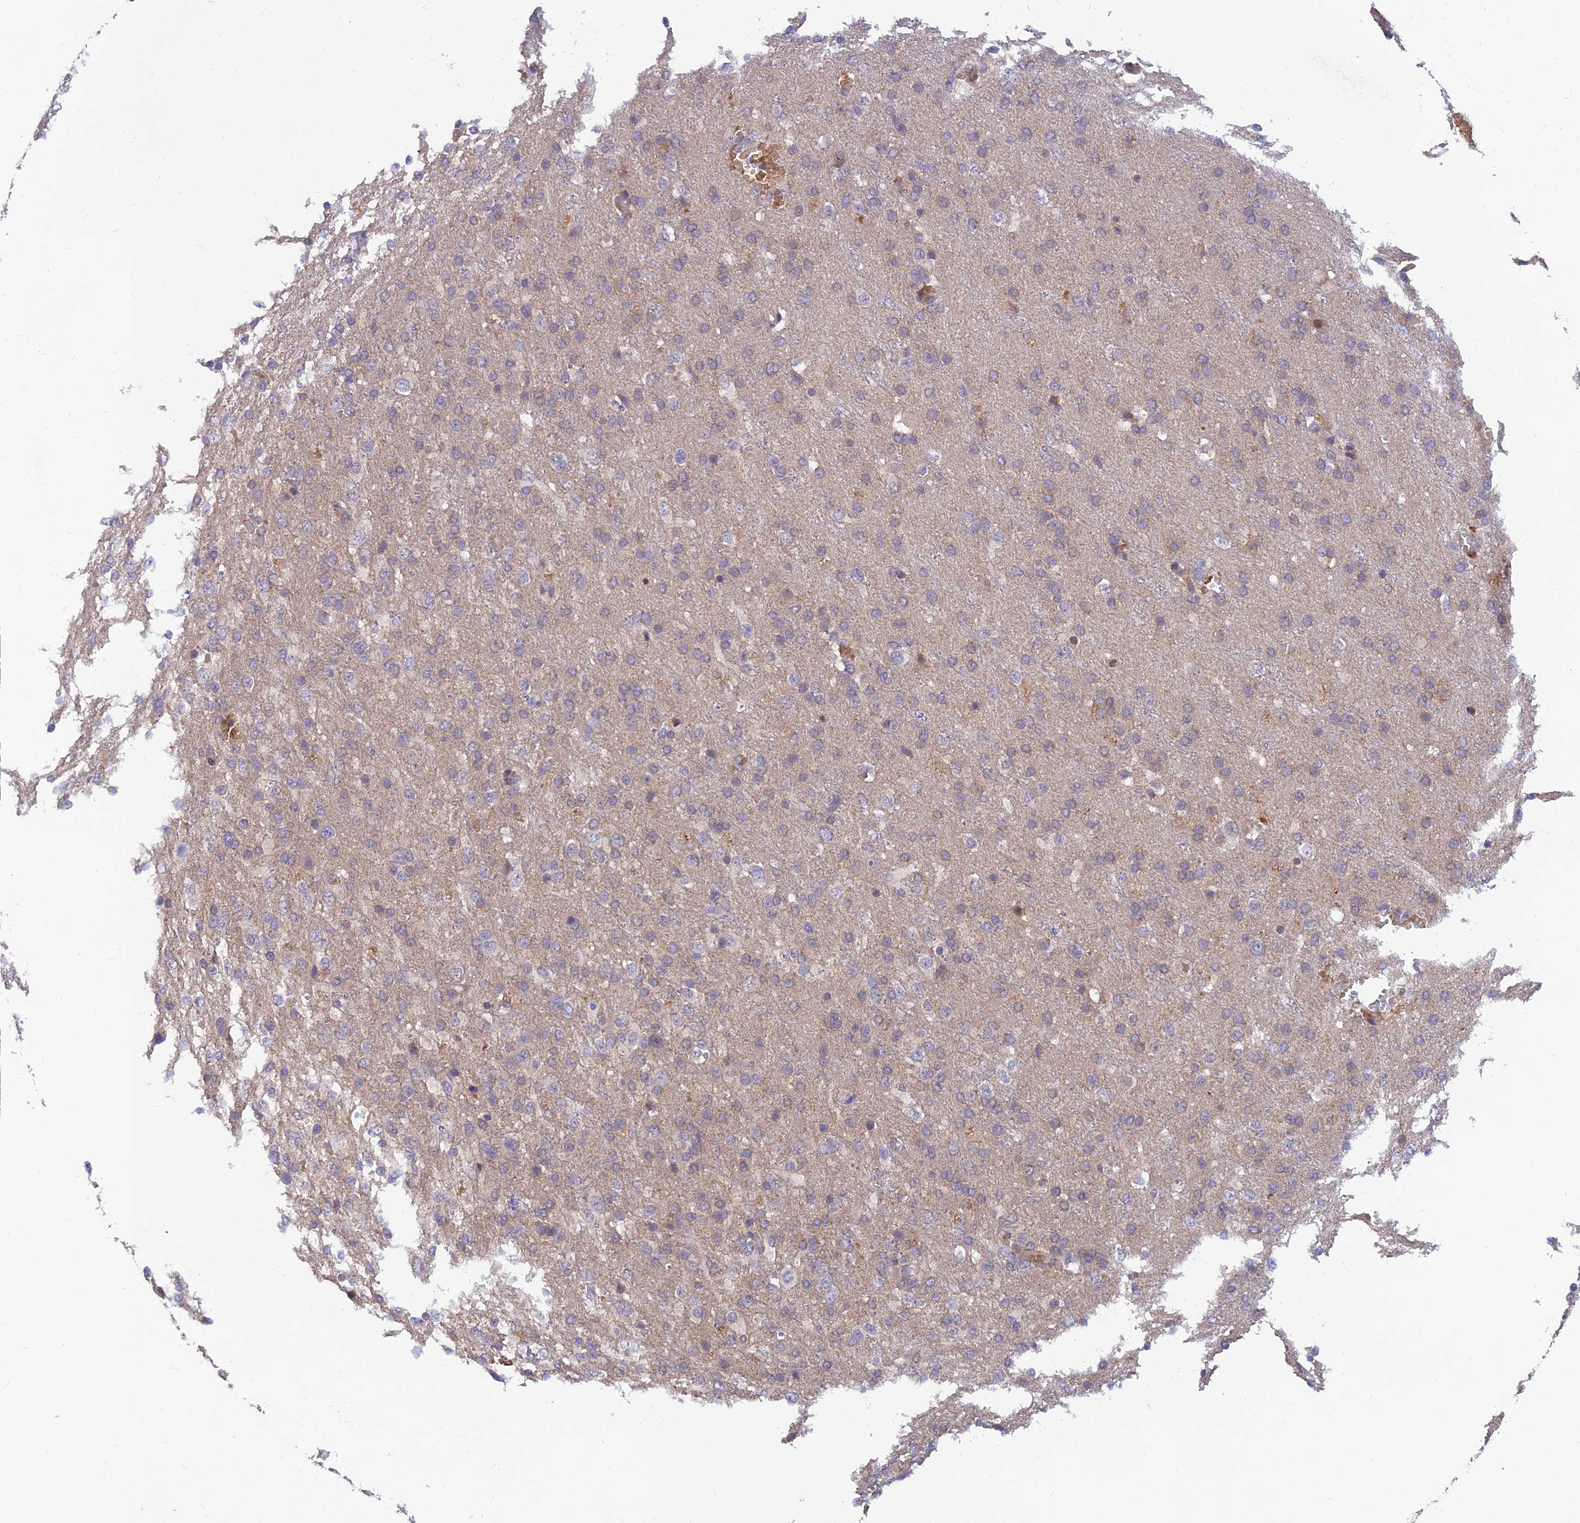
{"staining": {"intensity": "negative", "quantity": "none", "location": "none"}, "tissue": "glioma", "cell_type": "Tumor cells", "image_type": "cancer", "snomed": [{"axis": "morphology", "description": "Glioma, malignant, High grade"}, {"axis": "topography", "description": "Brain"}], "caption": "Tumor cells show no significant protein expression in glioma. Nuclei are stained in blue.", "gene": "FAM151B", "patient": {"sex": "female", "age": 74}}